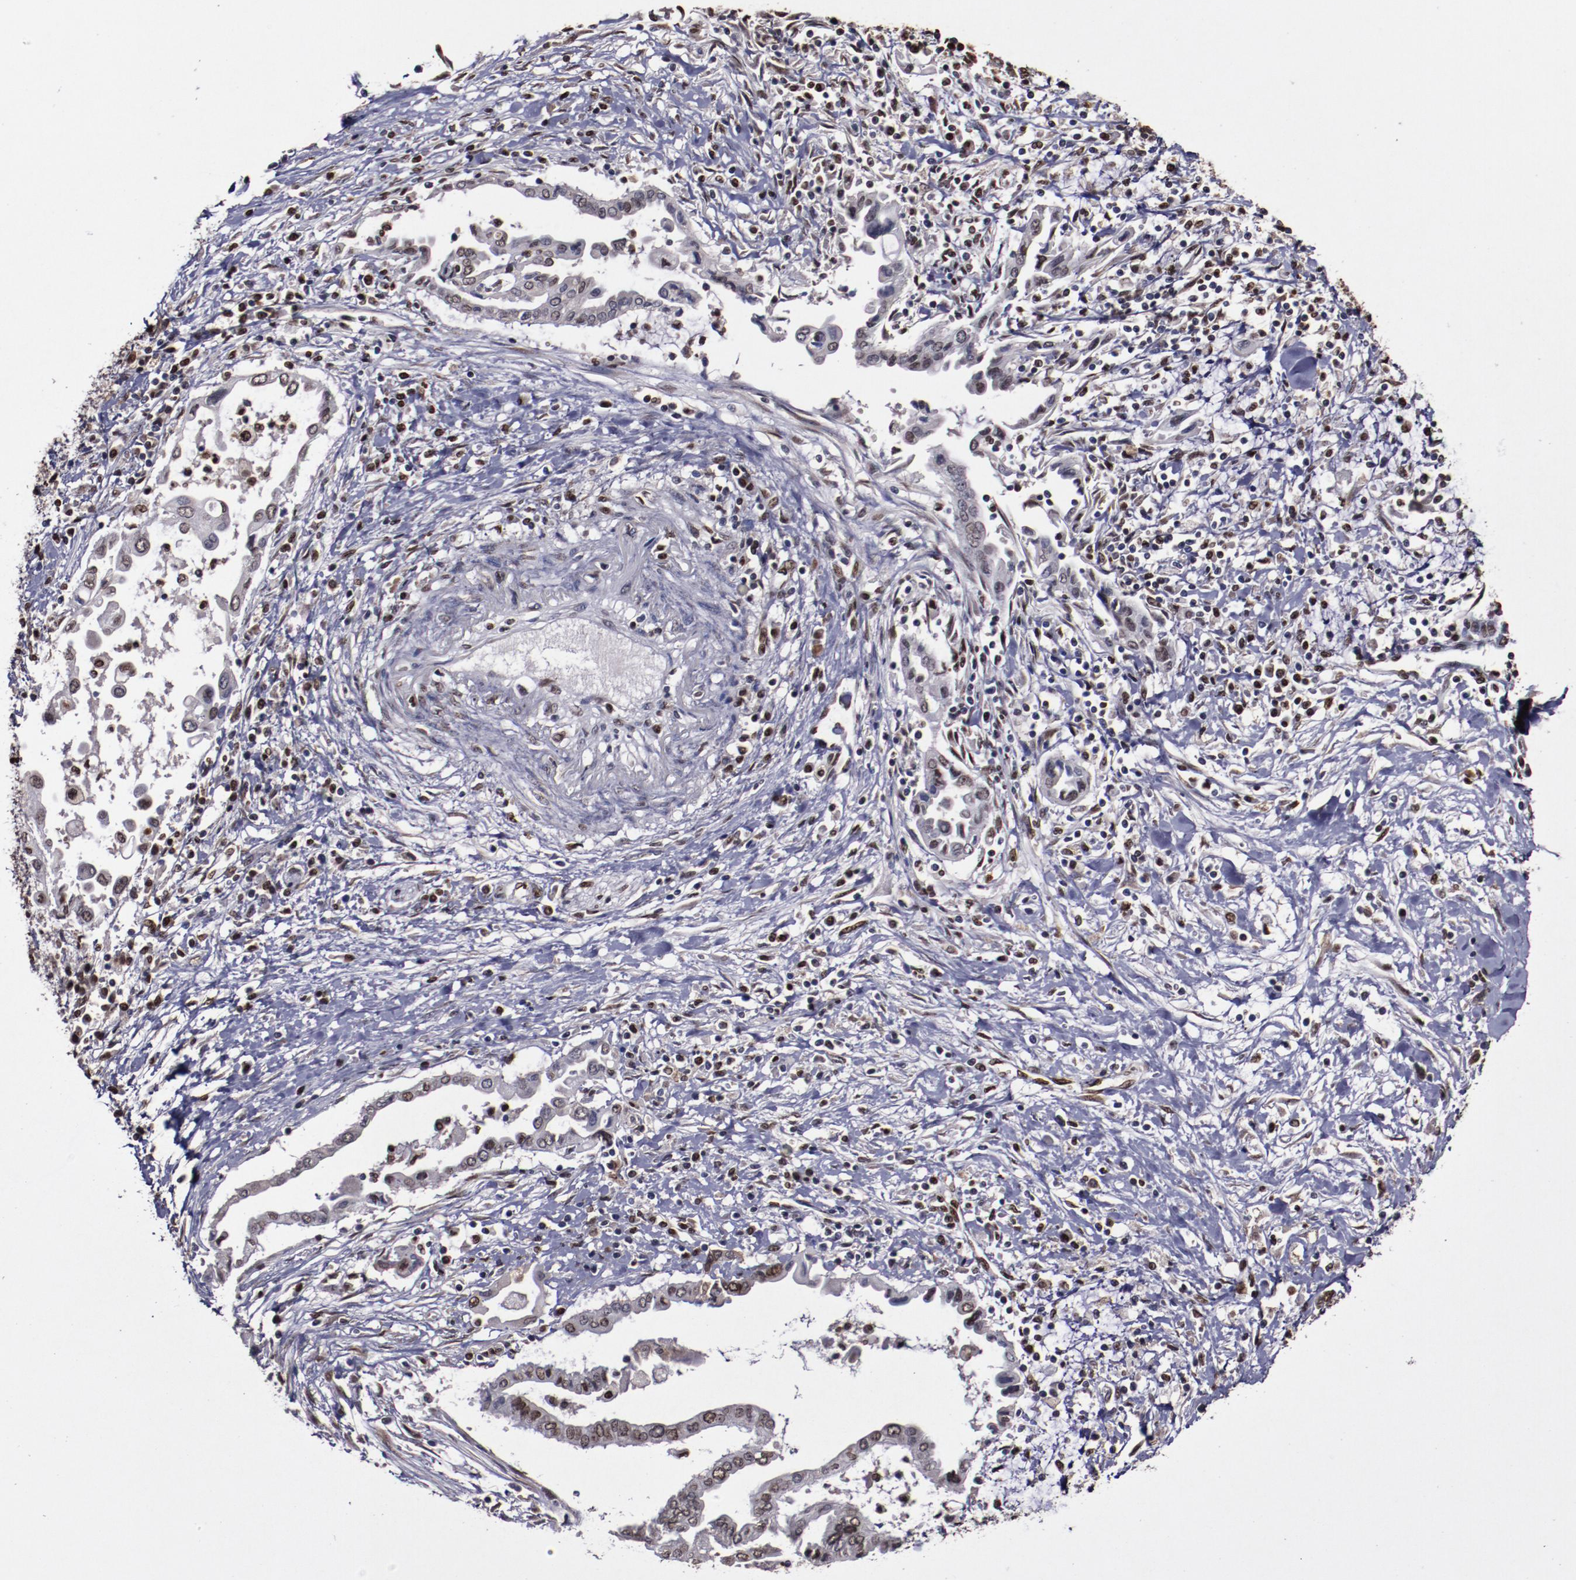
{"staining": {"intensity": "weak", "quantity": "25%-75%", "location": "nuclear"}, "tissue": "pancreatic cancer", "cell_type": "Tumor cells", "image_type": "cancer", "snomed": [{"axis": "morphology", "description": "Adenocarcinoma, NOS"}, {"axis": "topography", "description": "Pancreas"}], "caption": "This micrograph displays pancreatic adenocarcinoma stained with immunohistochemistry (IHC) to label a protein in brown. The nuclear of tumor cells show weak positivity for the protein. Nuclei are counter-stained blue.", "gene": "APEX1", "patient": {"sex": "female", "age": 57}}